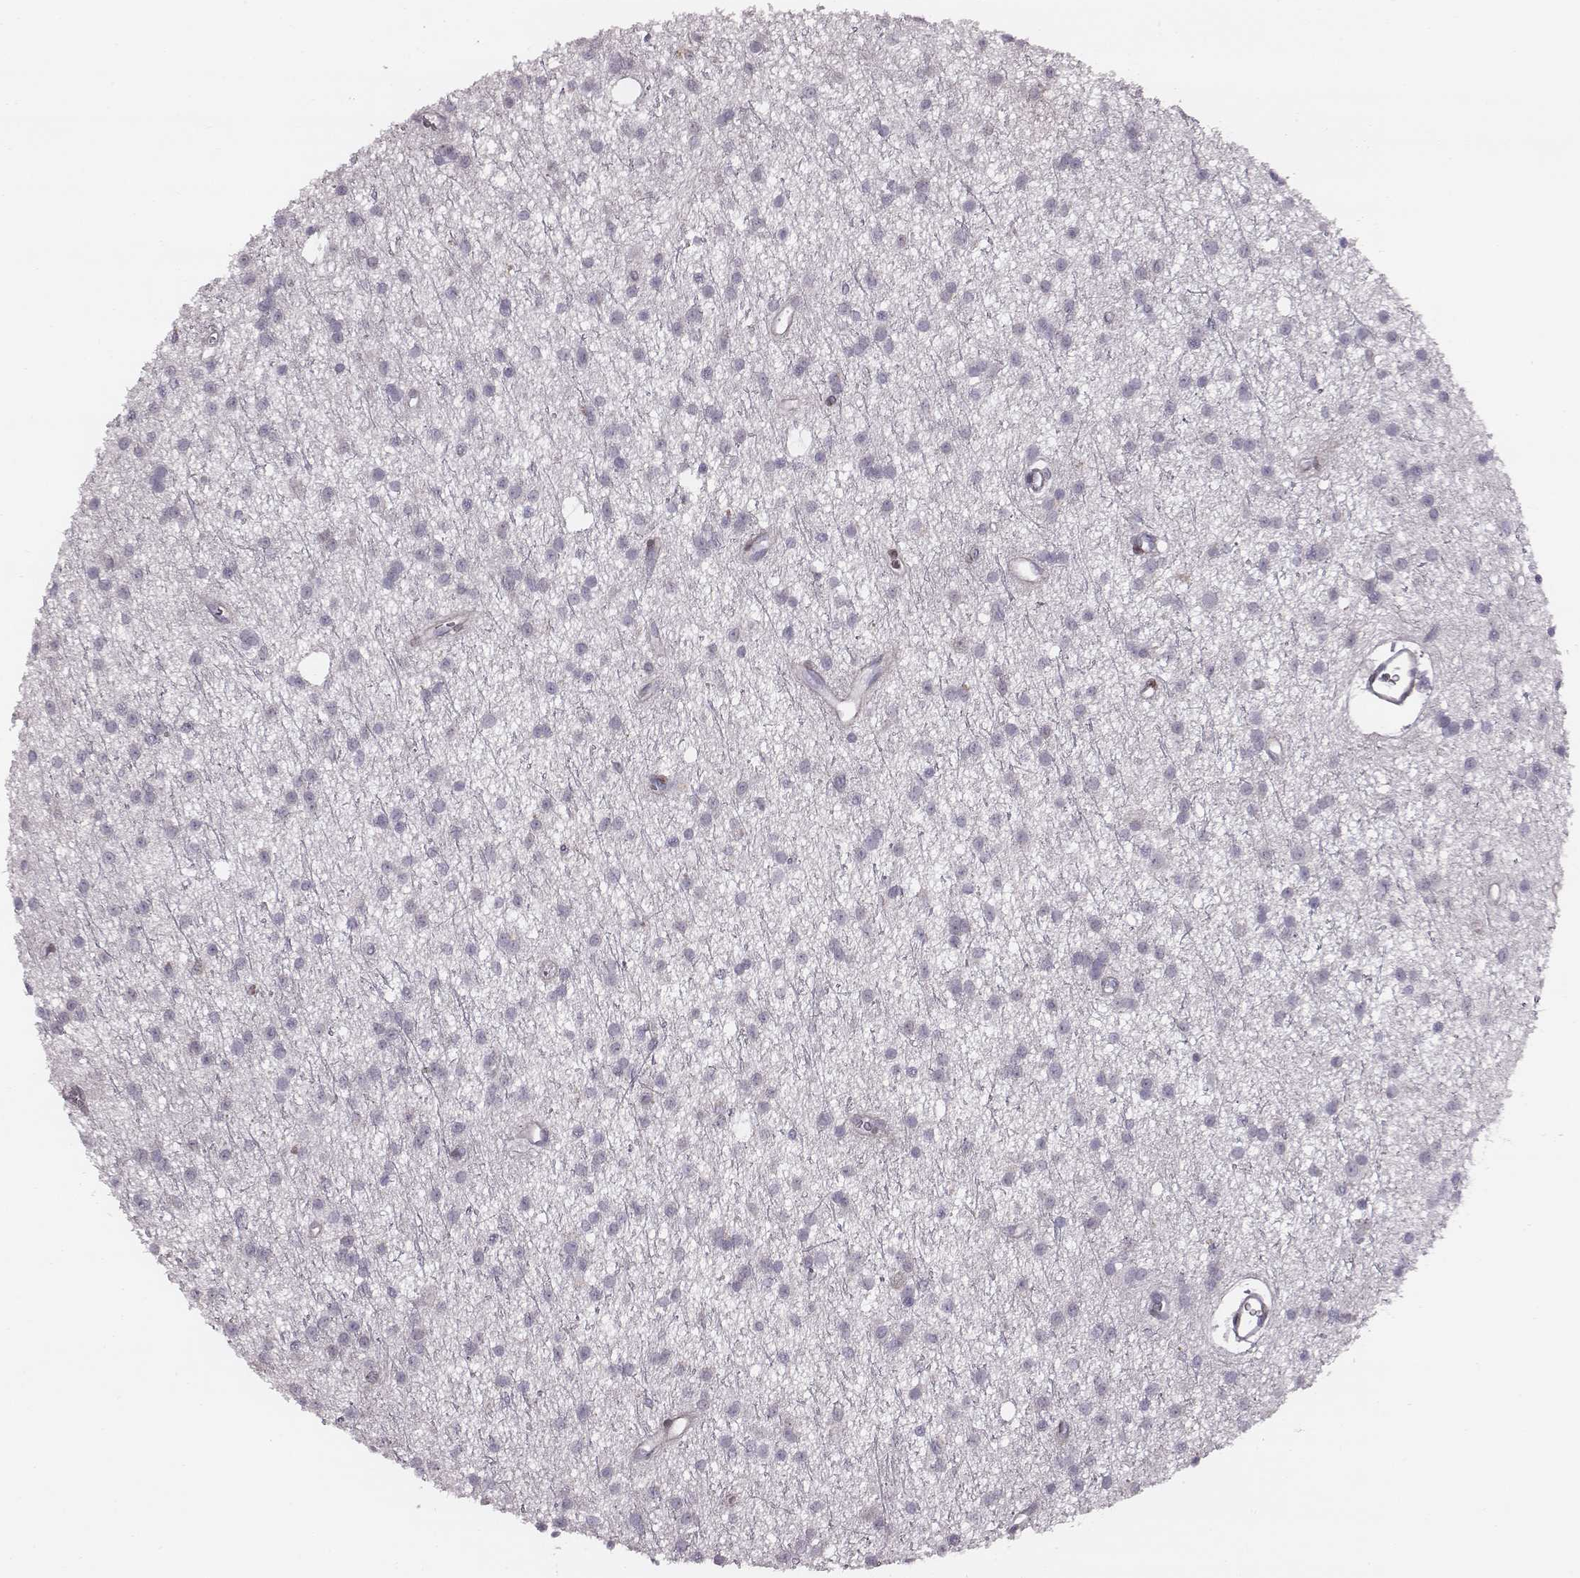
{"staining": {"intensity": "negative", "quantity": "none", "location": "none"}, "tissue": "glioma", "cell_type": "Tumor cells", "image_type": "cancer", "snomed": [{"axis": "morphology", "description": "Glioma, malignant, Low grade"}, {"axis": "topography", "description": "Brain"}], "caption": "Image shows no significant protein expression in tumor cells of malignant glioma (low-grade).", "gene": "PDE8B", "patient": {"sex": "male", "age": 27}}